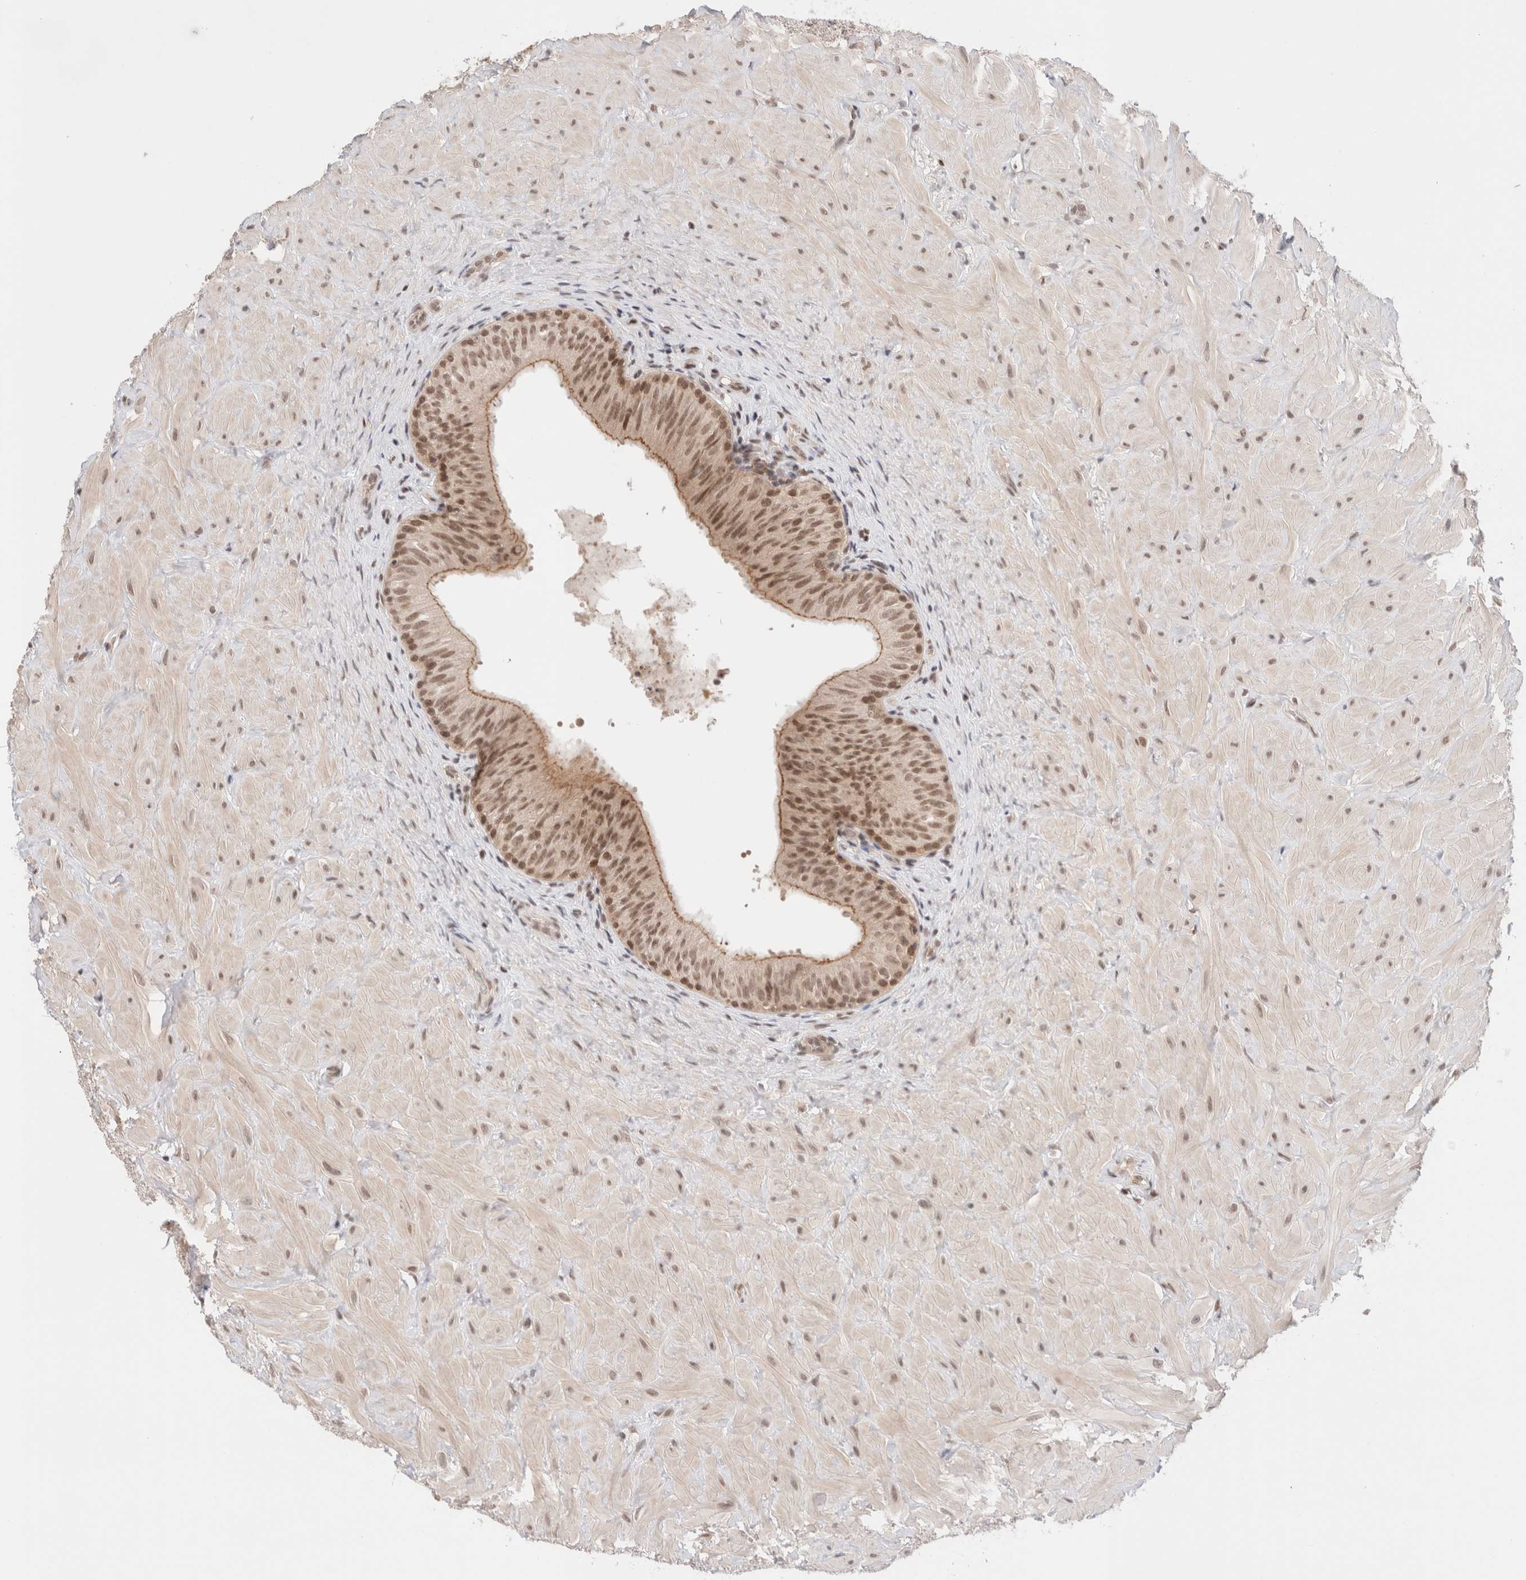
{"staining": {"intensity": "moderate", "quantity": ">75%", "location": "nuclear"}, "tissue": "epididymis", "cell_type": "Glandular cells", "image_type": "normal", "snomed": [{"axis": "morphology", "description": "Normal tissue, NOS"}, {"axis": "topography", "description": "Soft tissue"}, {"axis": "topography", "description": "Epididymis"}], "caption": "Epididymis stained with DAB (3,3'-diaminobenzidine) immunohistochemistry (IHC) displays medium levels of moderate nuclear staining in about >75% of glandular cells.", "gene": "GATAD2A", "patient": {"sex": "male", "age": 26}}